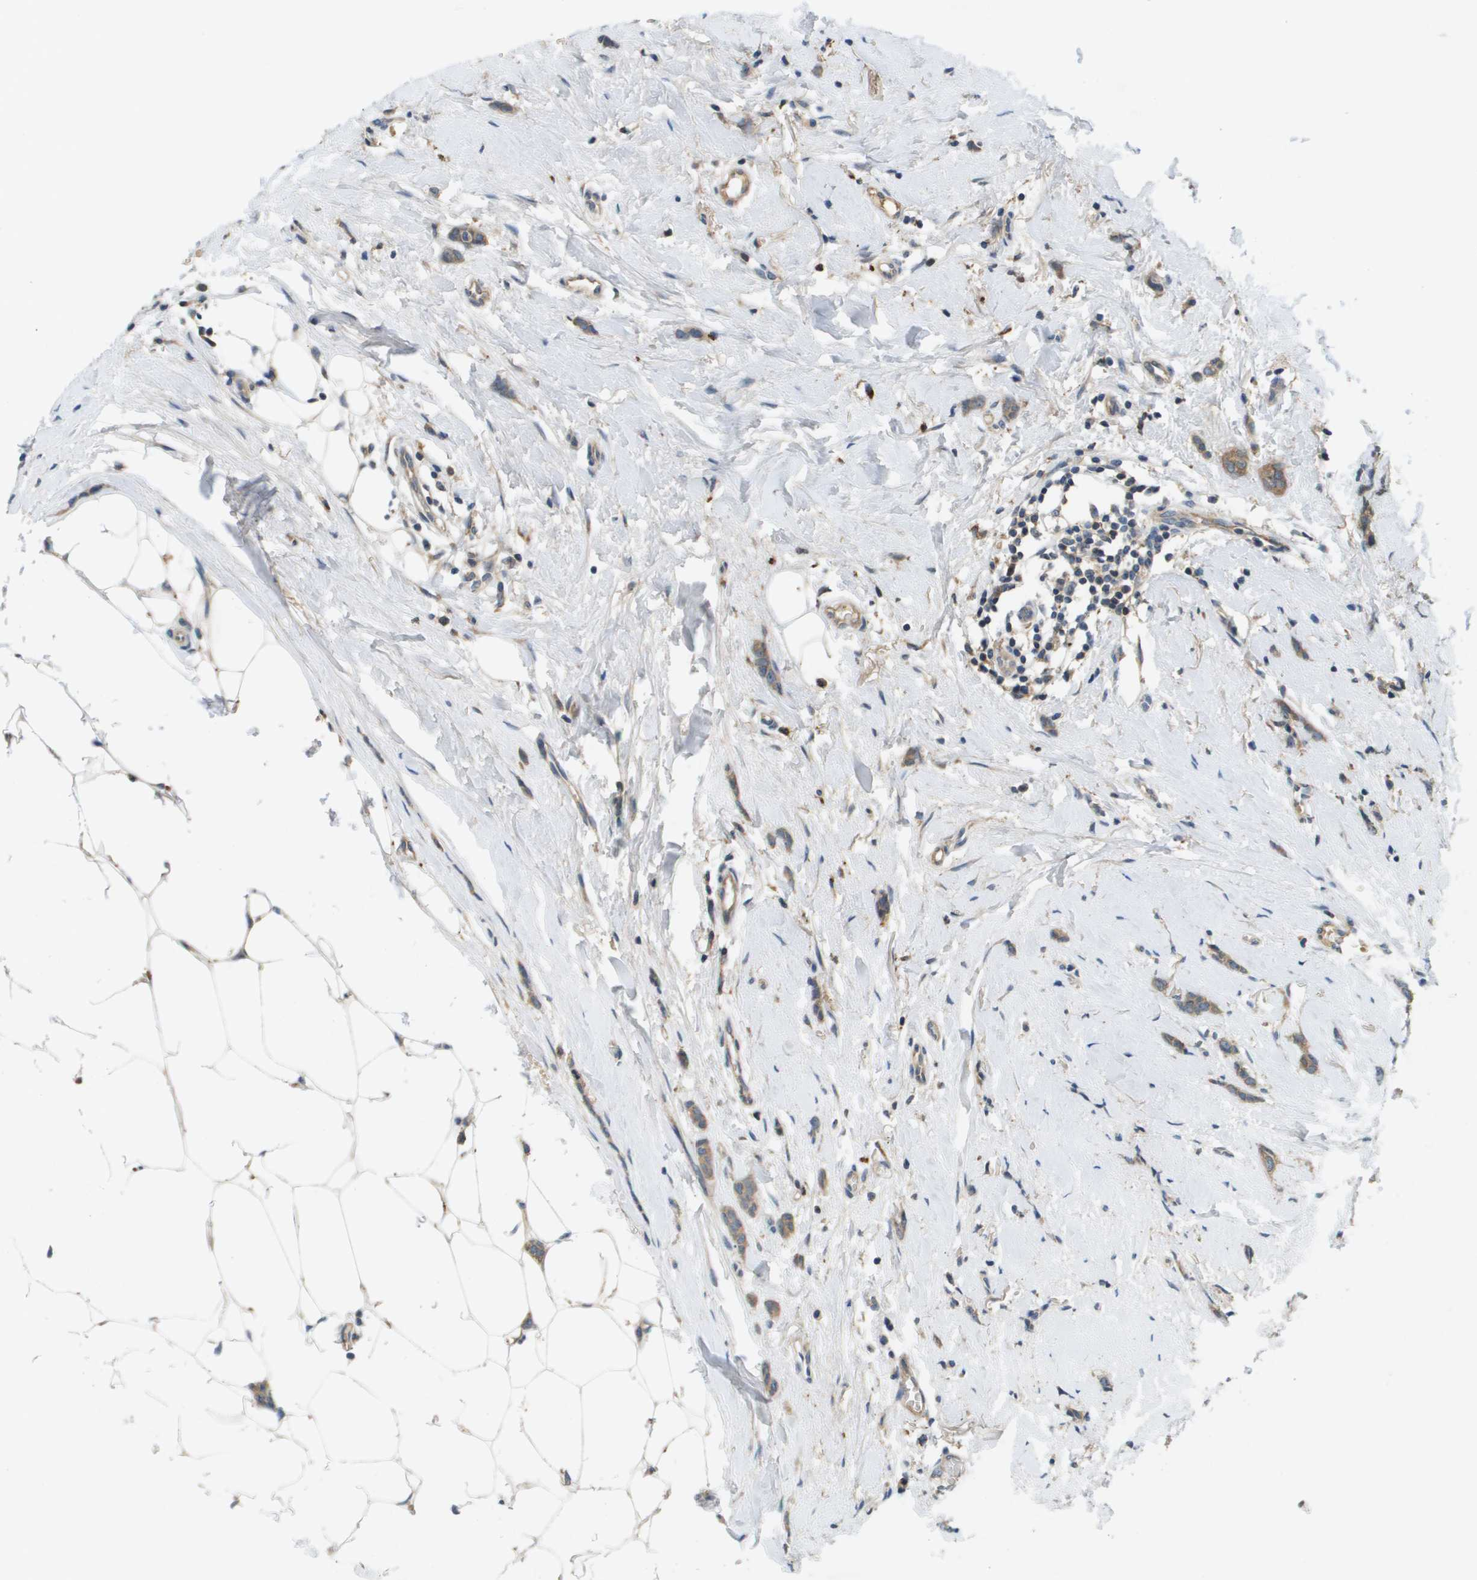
{"staining": {"intensity": "weak", "quantity": ">75%", "location": "cytoplasmic/membranous"}, "tissue": "breast cancer", "cell_type": "Tumor cells", "image_type": "cancer", "snomed": [{"axis": "morphology", "description": "Lobular carcinoma"}, {"axis": "topography", "description": "Skin"}, {"axis": "topography", "description": "Breast"}], "caption": "Immunohistochemistry (IHC) photomicrograph of breast cancer (lobular carcinoma) stained for a protein (brown), which reveals low levels of weak cytoplasmic/membranous expression in about >75% of tumor cells.", "gene": "SLC25A20", "patient": {"sex": "female", "age": 46}}